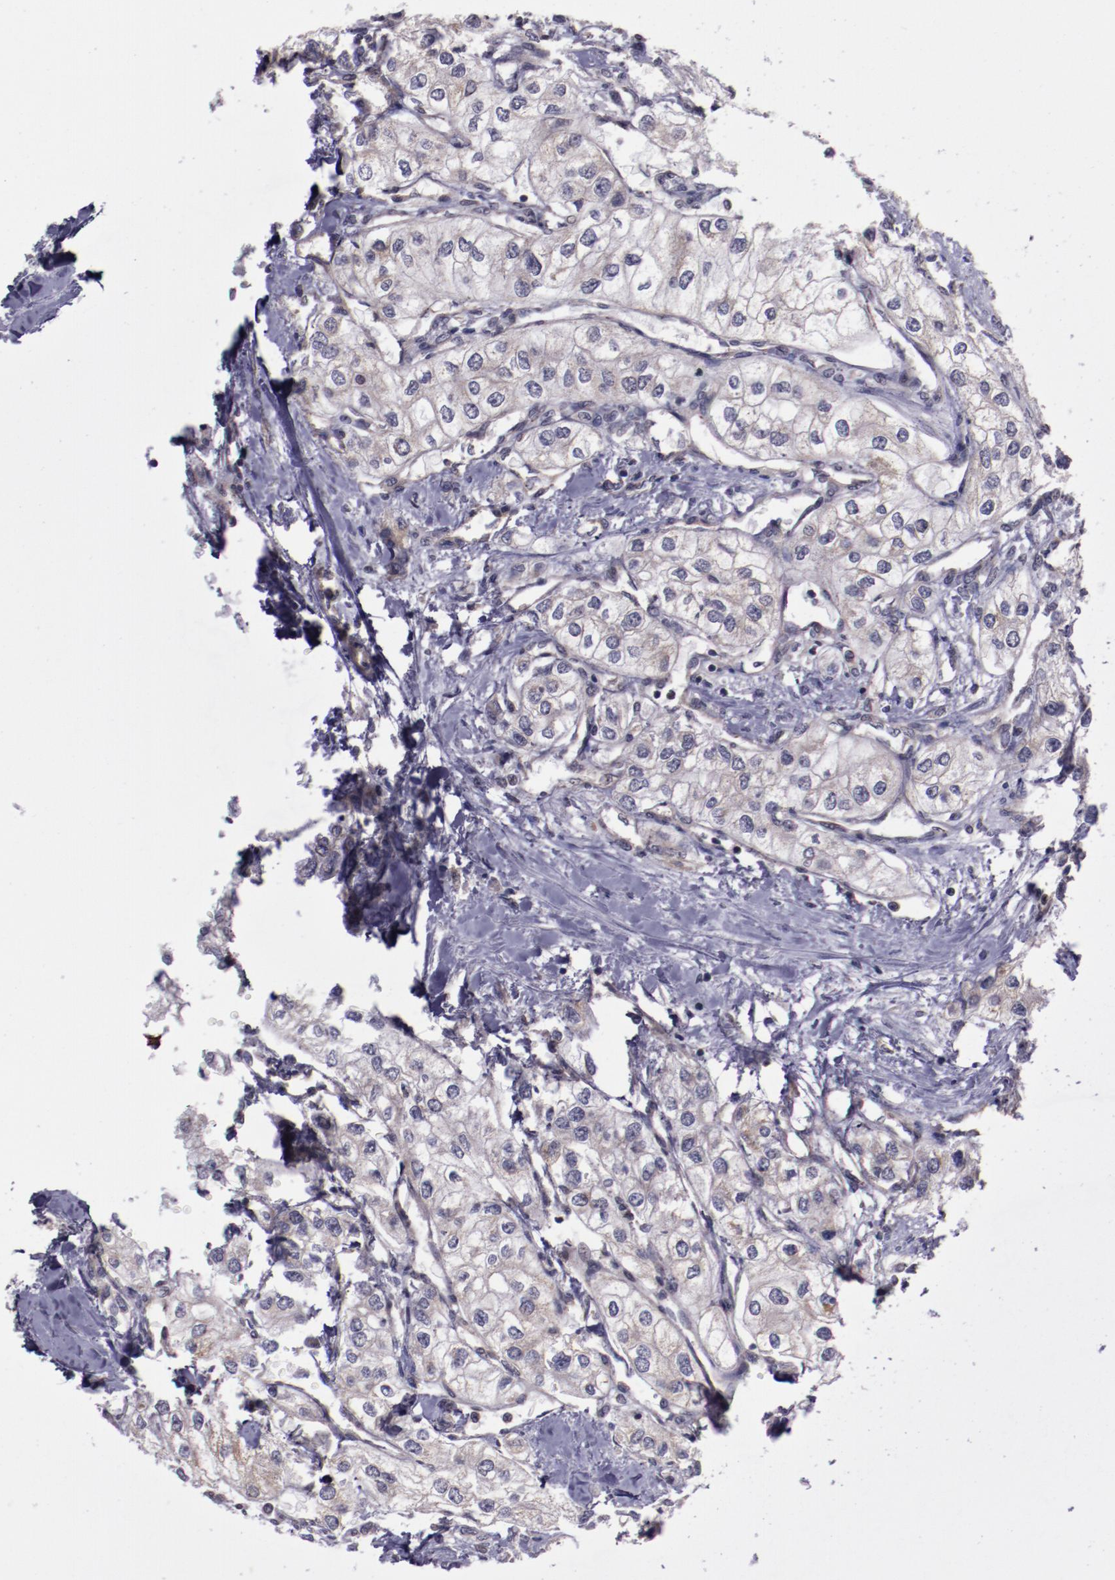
{"staining": {"intensity": "weak", "quantity": "<25%", "location": "cytoplasmic/membranous"}, "tissue": "renal cancer", "cell_type": "Tumor cells", "image_type": "cancer", "snomed": [{"axis": "morphology", "description": "Adenocarcinoma, NOS"}, {"axis": "topography", "description": "Kidney"}], "caption": "Tumor cells show no significant protein staining in renal cancer.", "gene": "LONP1", "patient": {"sex": "male", "age": 57}}